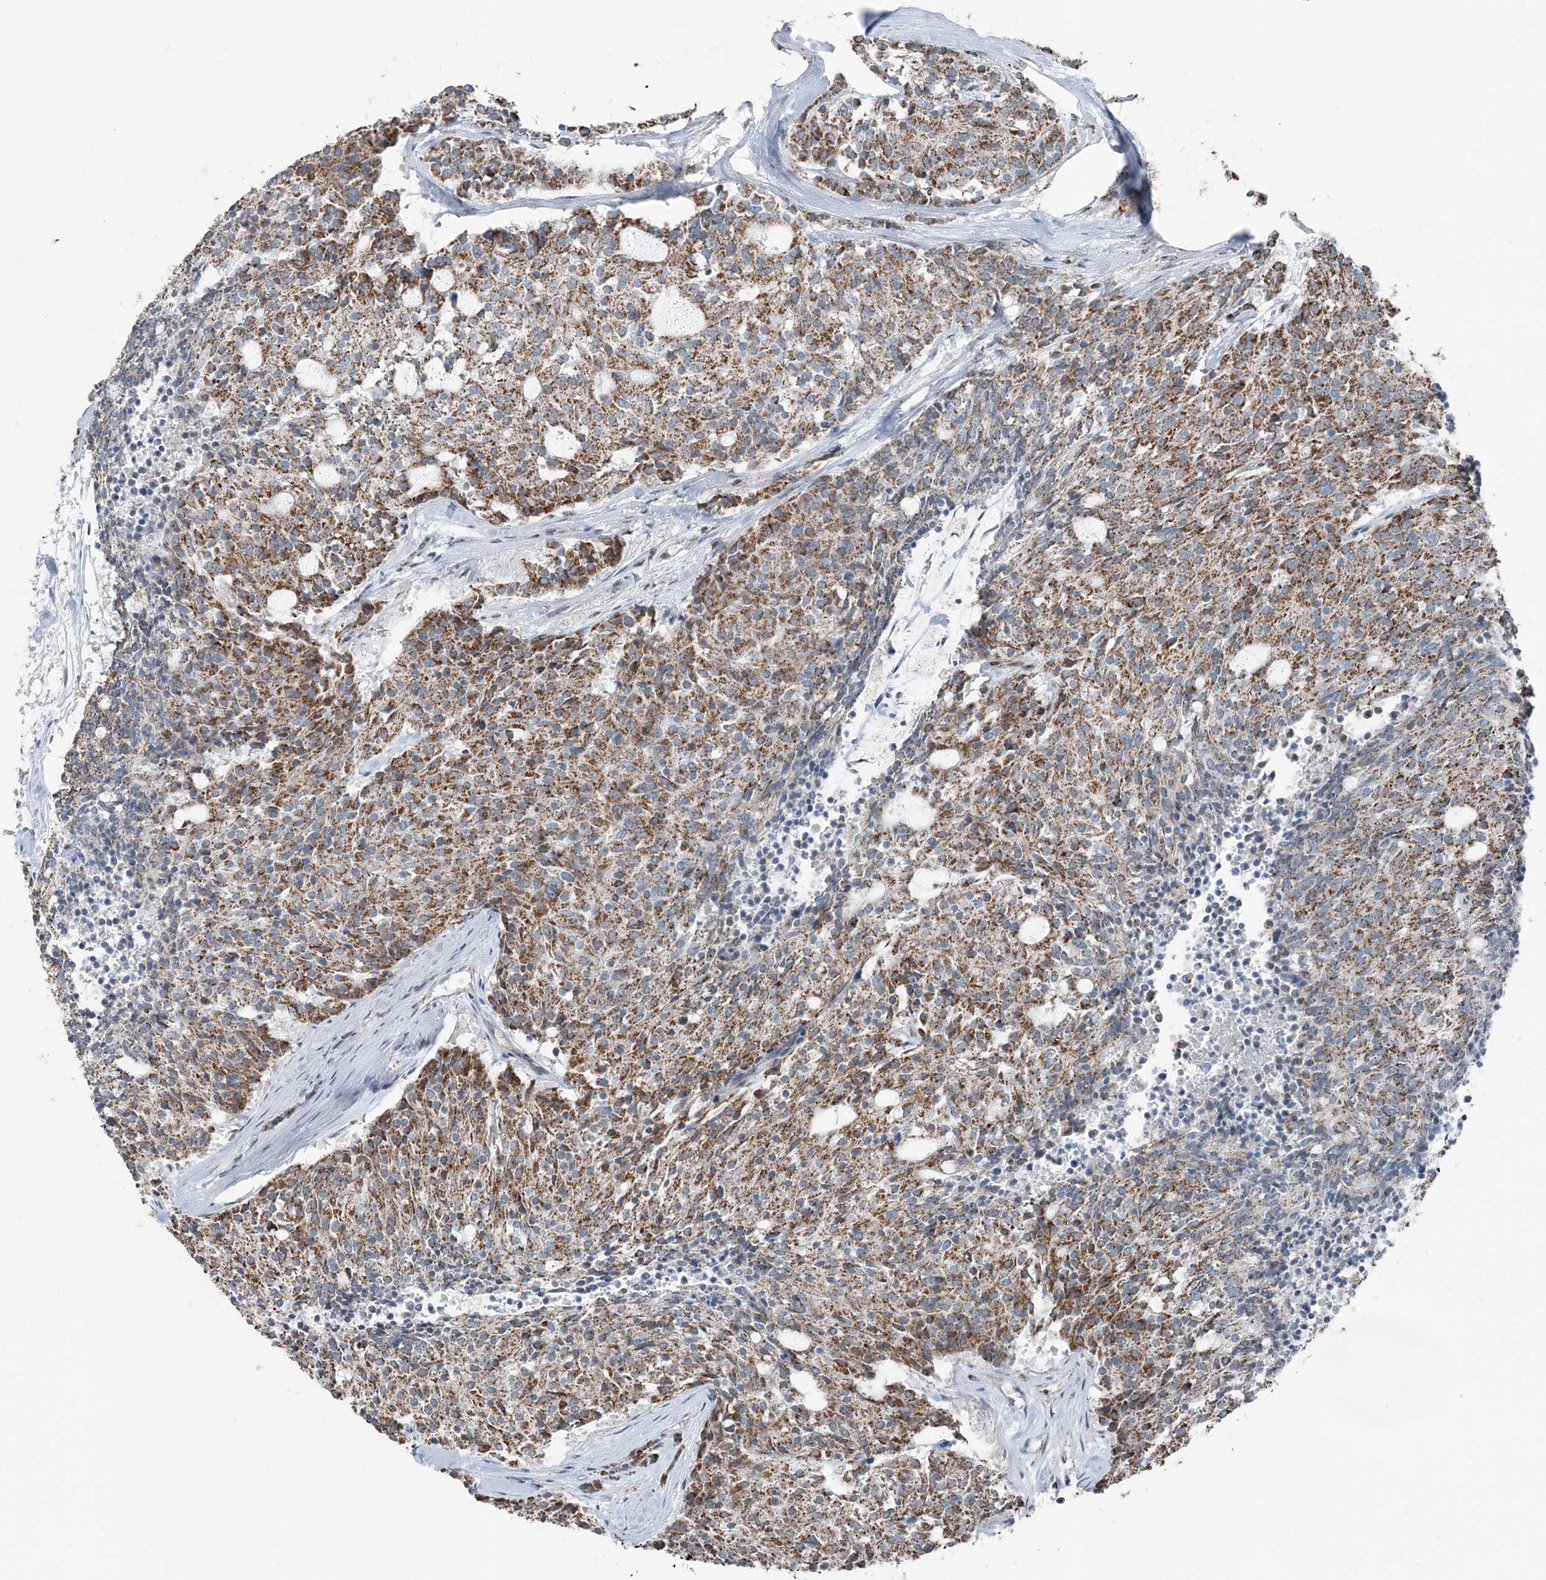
{"staining": {"intensity": "moderate", "quantity": ">75%", "location": "cytoplasmic/membranous"}, "tissue": "carcinoid", "cell_type": "Tumor cells", "image_type": "cancer", "snomed": [{"axis": "morphology", "description": "Carcinoid, malignant, NOS"}, {"axis": "topography", "description": "Pancreas"}], "caption": "Protein staining shows moderate cytoplasmic/membranous positivity in about >75% of tumor cells in carcinoid.", "gene": "SUCLG1", "patient": {"sex": "female", "age": 54}}